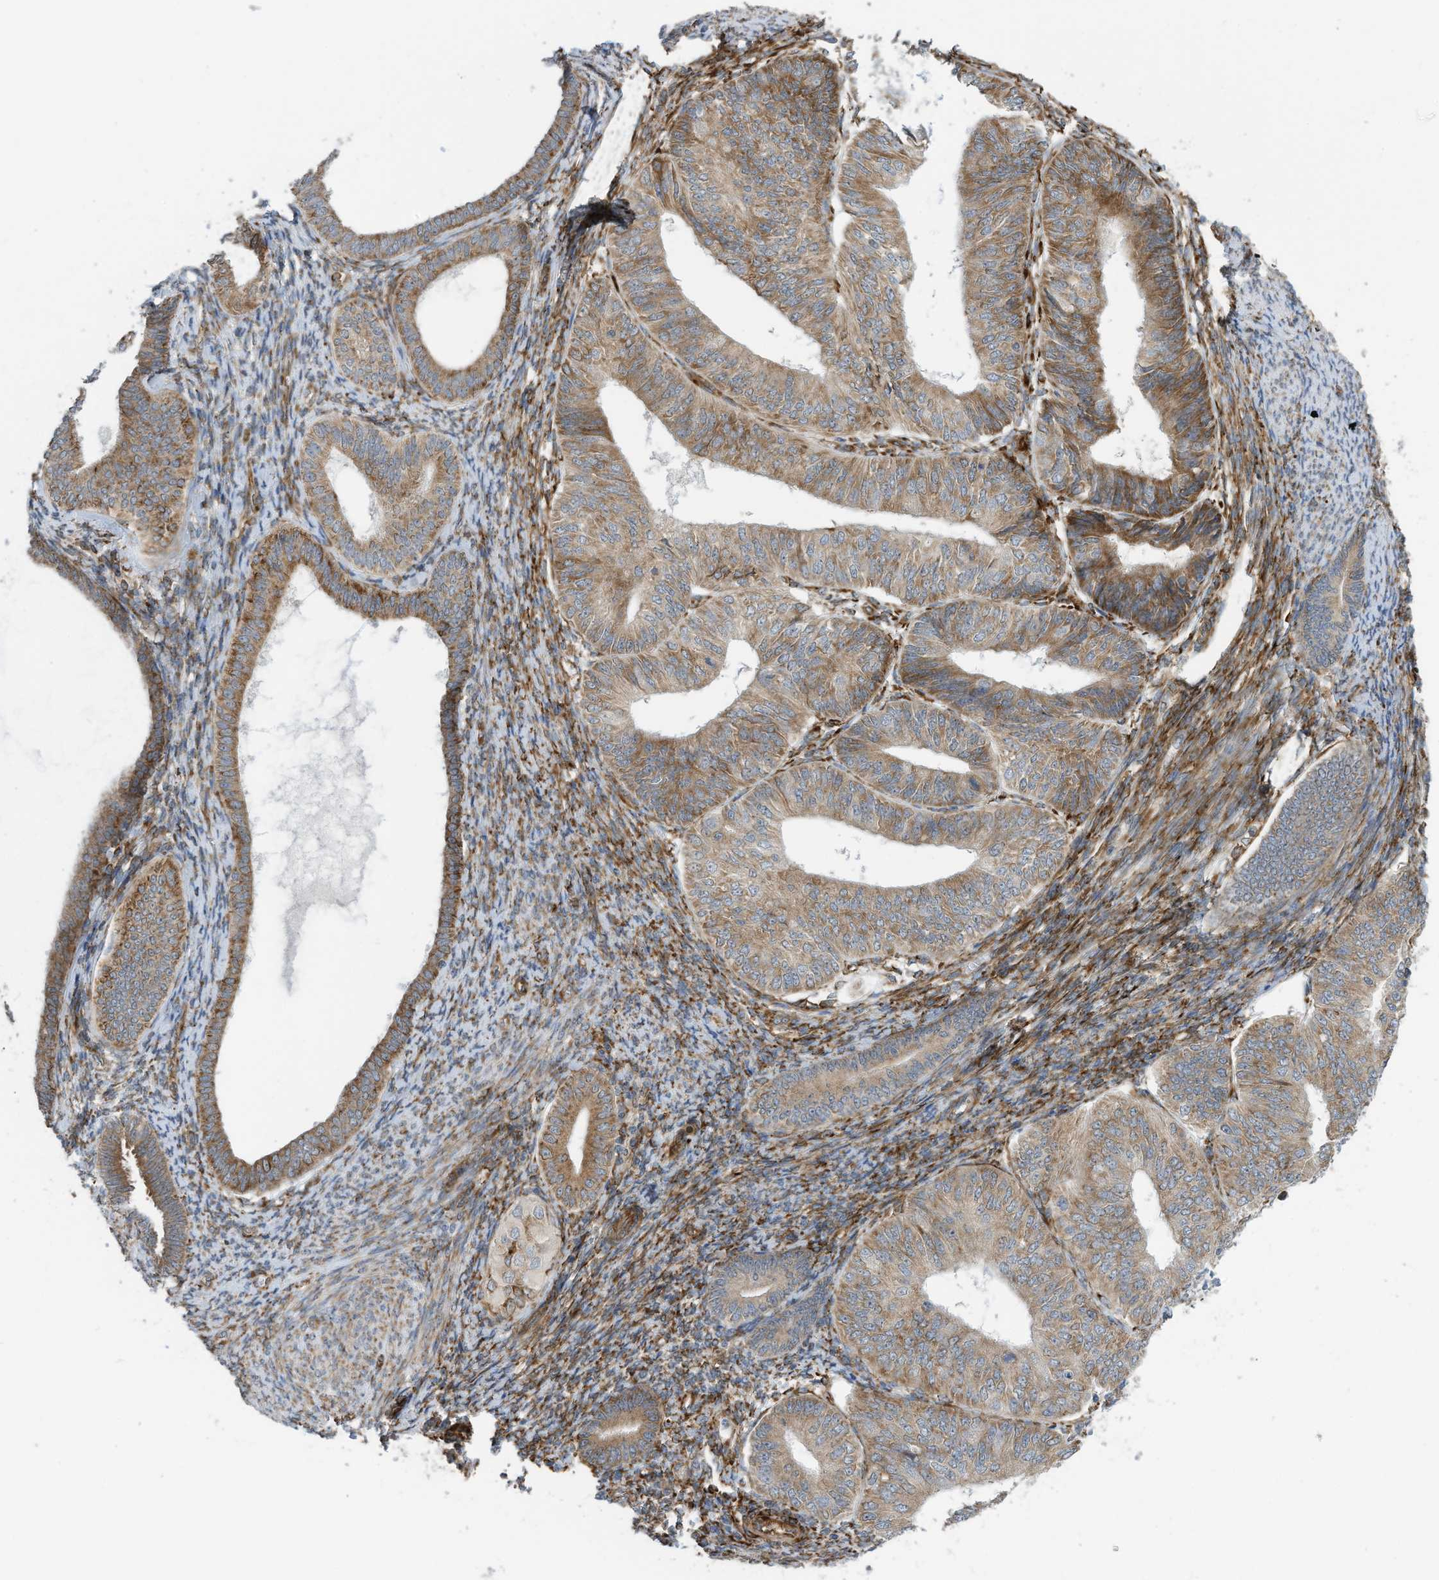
{"staining": {"intensity": "moderate", "quantity": ">75%", "location": "cytoplasmic/membranous"}, "tissue": "endometrial cancer", "cell_type": "Tumor cells", "image_type": "cancer", "snomed": [{"axis": "morphology", "description": "Adenocarcinoma, NOS"}, {"axis": "topography", "description": "Endometrium"}], "caption": "Moderate cytoplasmic/membranous positivity for a protein is present in approximately >75% of tumor cells of adenocarcinoma (endometrial) using immunohistochemistry (IHC).", "gene": "ZBTB45", "patient": {"sex": "female", "age": 58}}